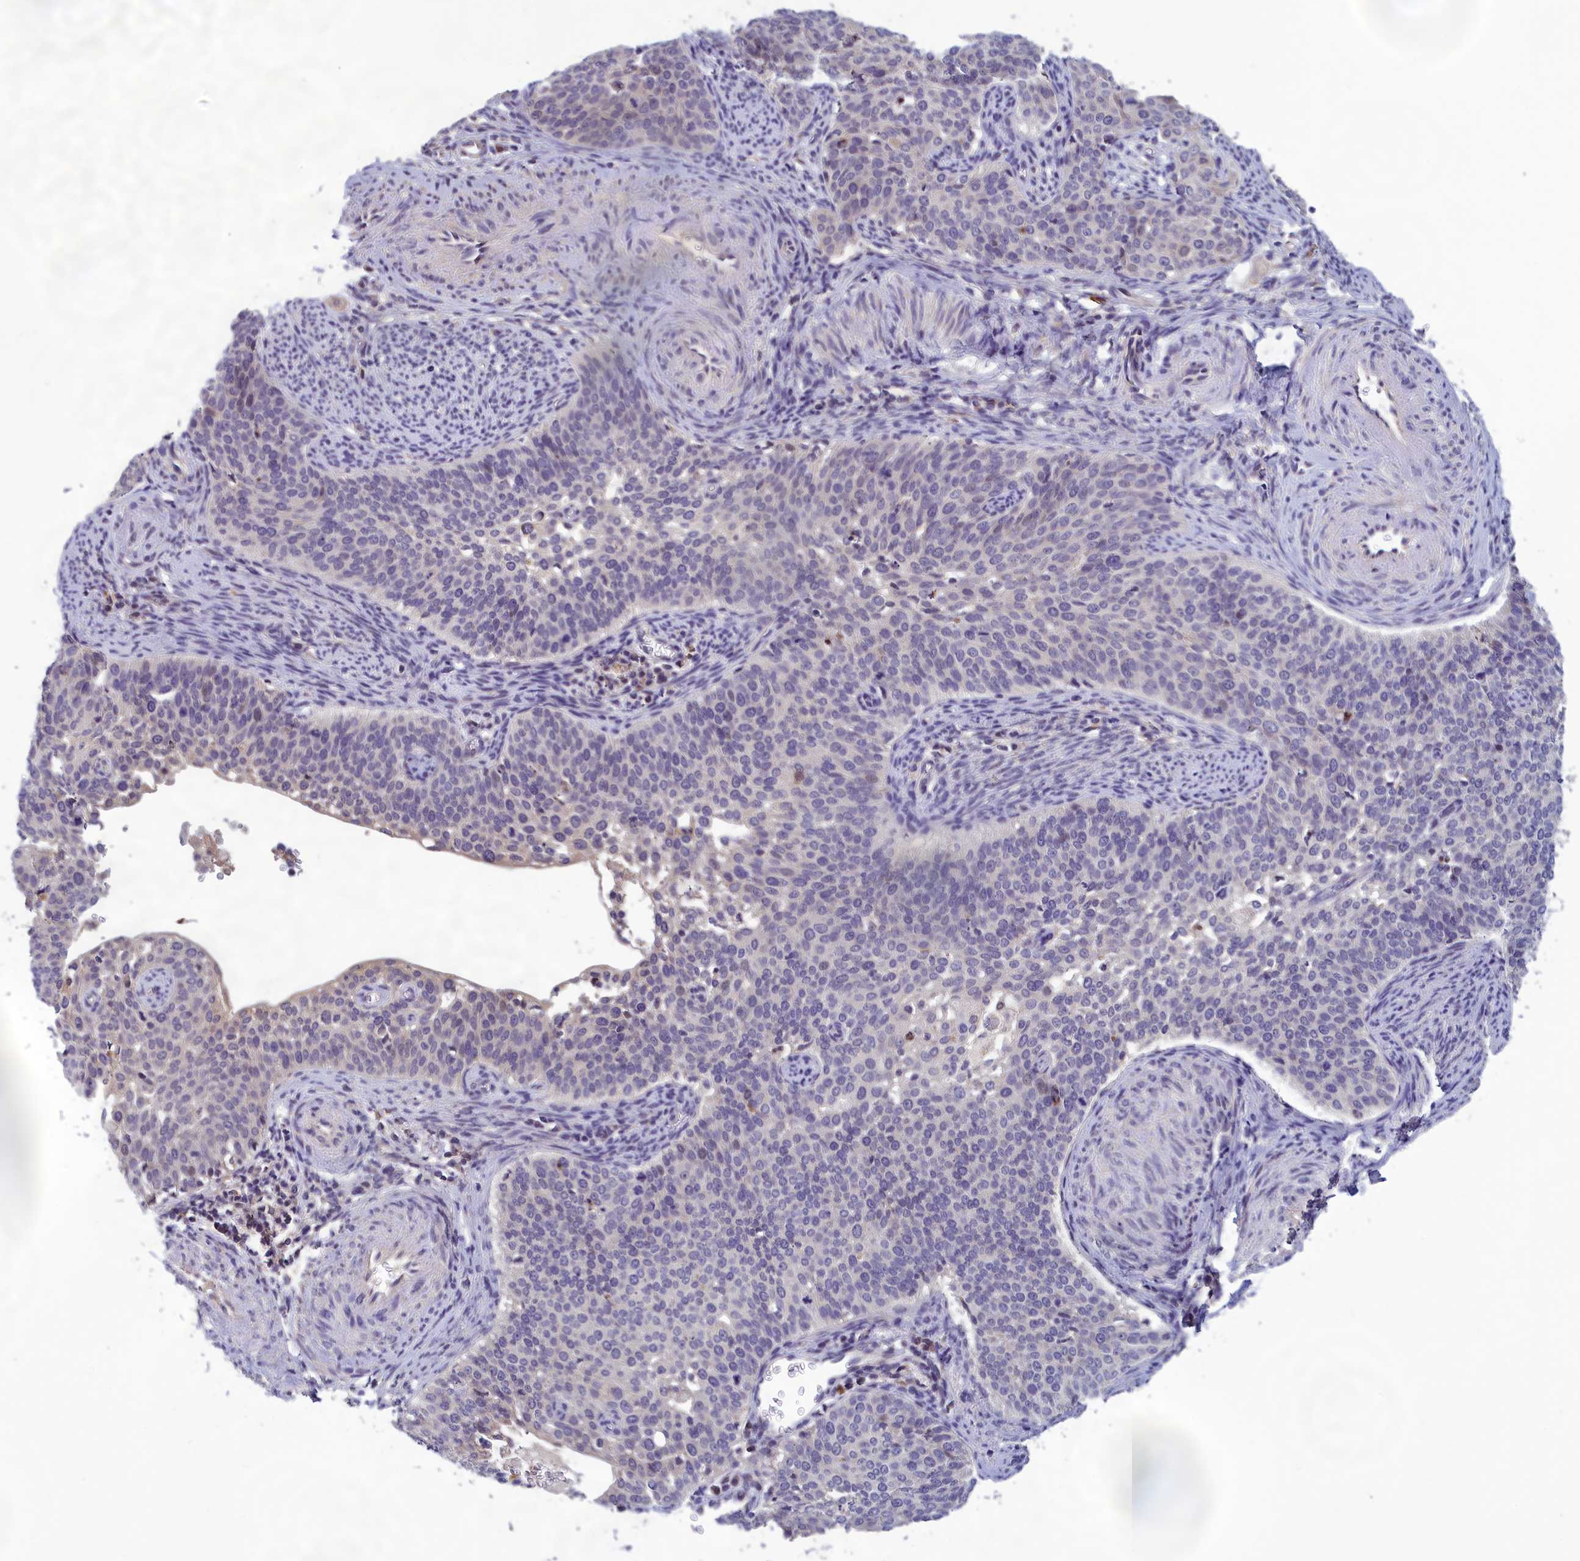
{"staining": {"intensity": "negative", "quantity": "none", "location": "none"}, "tissue": "cervical cancer", "cell_type": "Tumor cells", "image_type": "cancer", "snomed": [{"axis": "morphology", "description": "Squamous cell carcinoma, NOS"}, {"axis": "topography", "description": "Cervix"}], "caption": "A histopathology image of cervical cancer (squamous cell carcinoma) stained for a protein demonstrates no brown staining in tumor cells.", "gene": "HECA", "patient": {"sex": "female", "age": 44}}